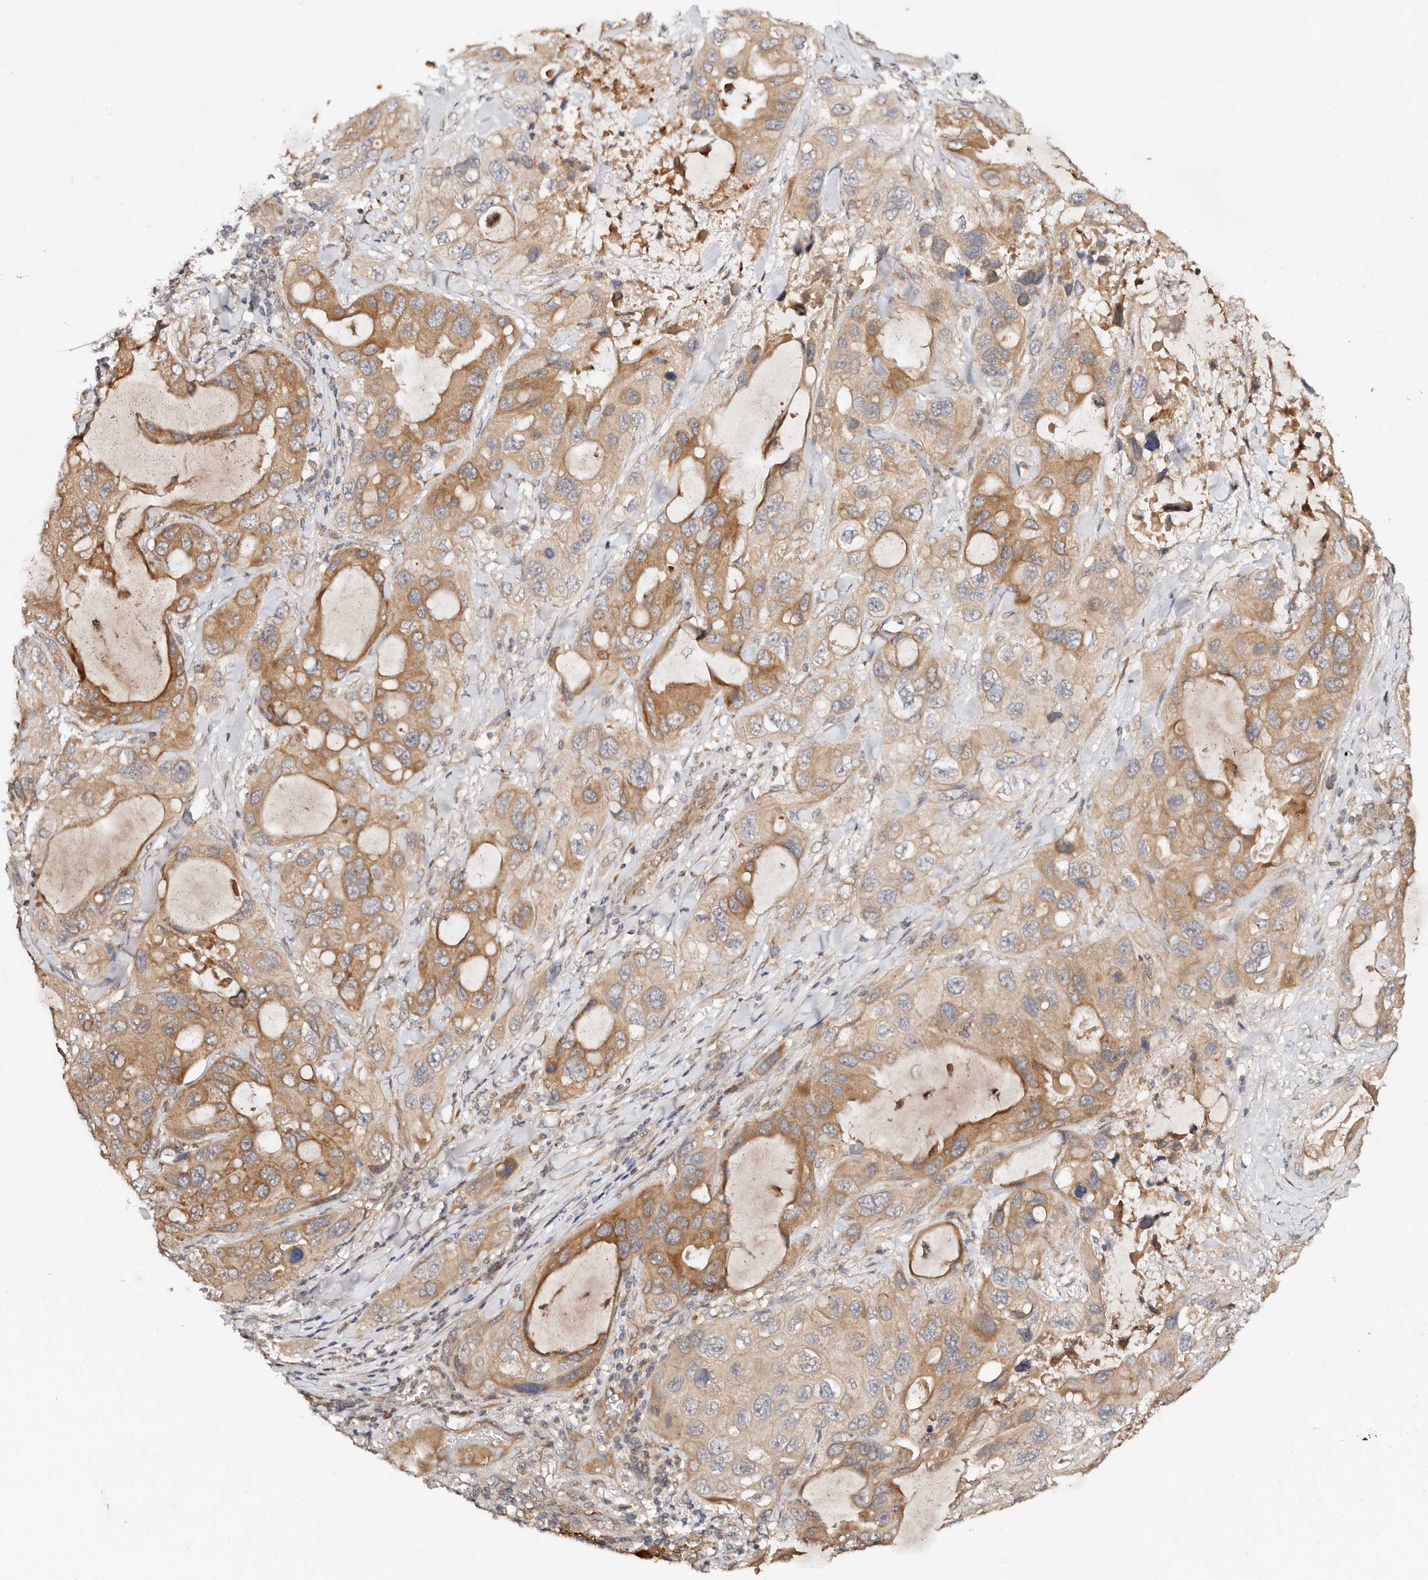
{"staining": {"intensity": "moderate", "quantity": ">75%", "location": "cytoplasmic/membranous"}, "tissue": "lung cancer", "cell_type": "Tumor cells", "image_type": "cancer", "snomed": [{"axis": "morphology", "description": "Squamous cell carcinoma, NOS"}, {"axis": "topography", "description": "Lung"}], "caption": "The histopathology image exhibits staining of lung cancer, revealing moderate cytoplasmic/membranous protein expression (brown color) within tumor cells.", "gene": "DENND11", "patient": {"sex": "female", "age": 73}}